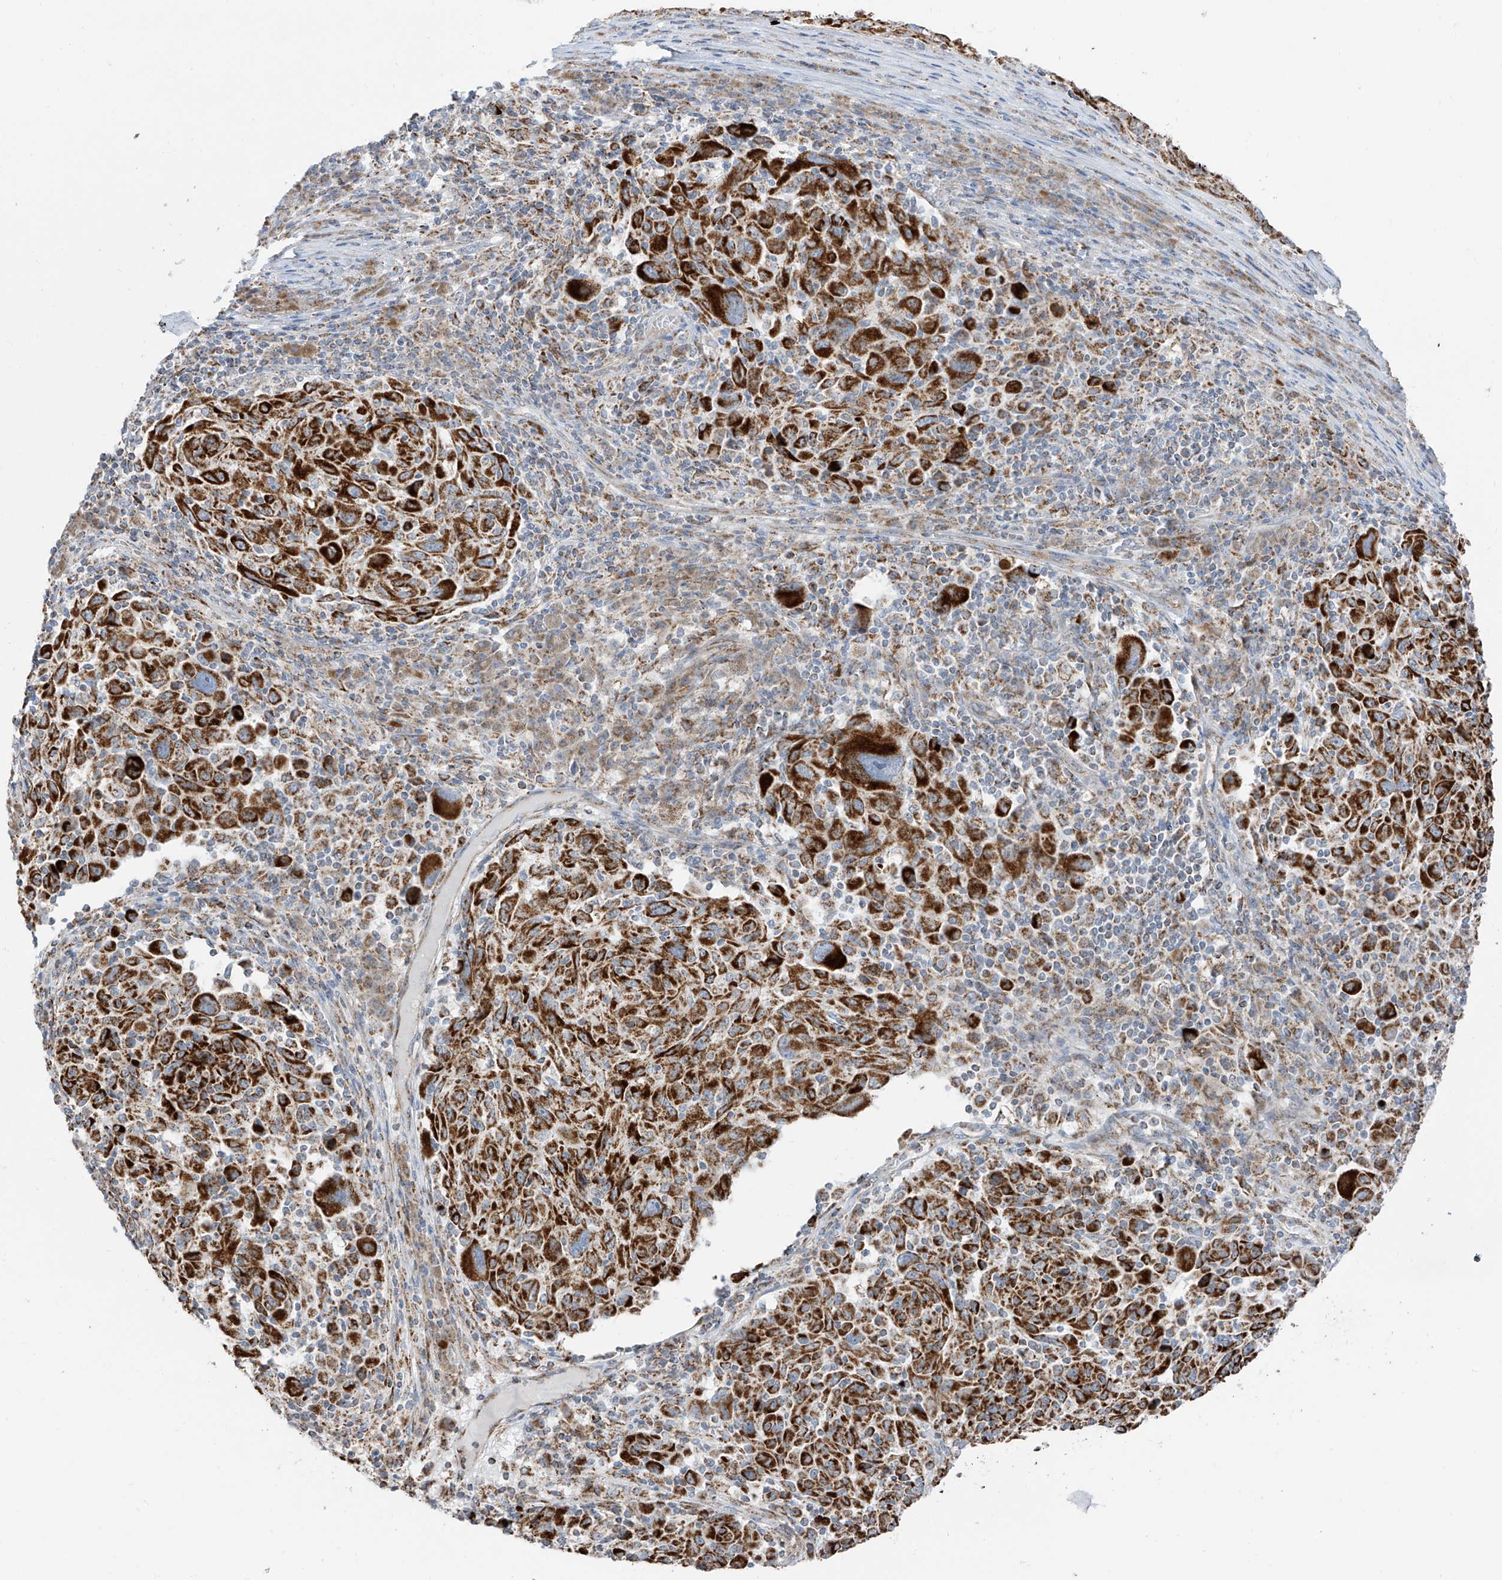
{"staining": {"intensity": "strong", "quantity": ">75%", "location": "cytoplasmic/membranous"}, "tissue": "melanoma", "cell_type": "Tumor cells", "image_type": "cancer", "snomed": [{"axis": "morphology", "description": "Malignant melanoma, NOS"}, {"axis": "topography", "description": "Skin"}], "caption": "Immunohistochemistry (IHC) photomicrograph of human melanoma stained for a protein (brown), which displays high levels of strong cytoplasmic/membranous staining in about >75% of tumor cells.", "gene": "ETHE1", "patient": {"sex": "male", "age": 53}}